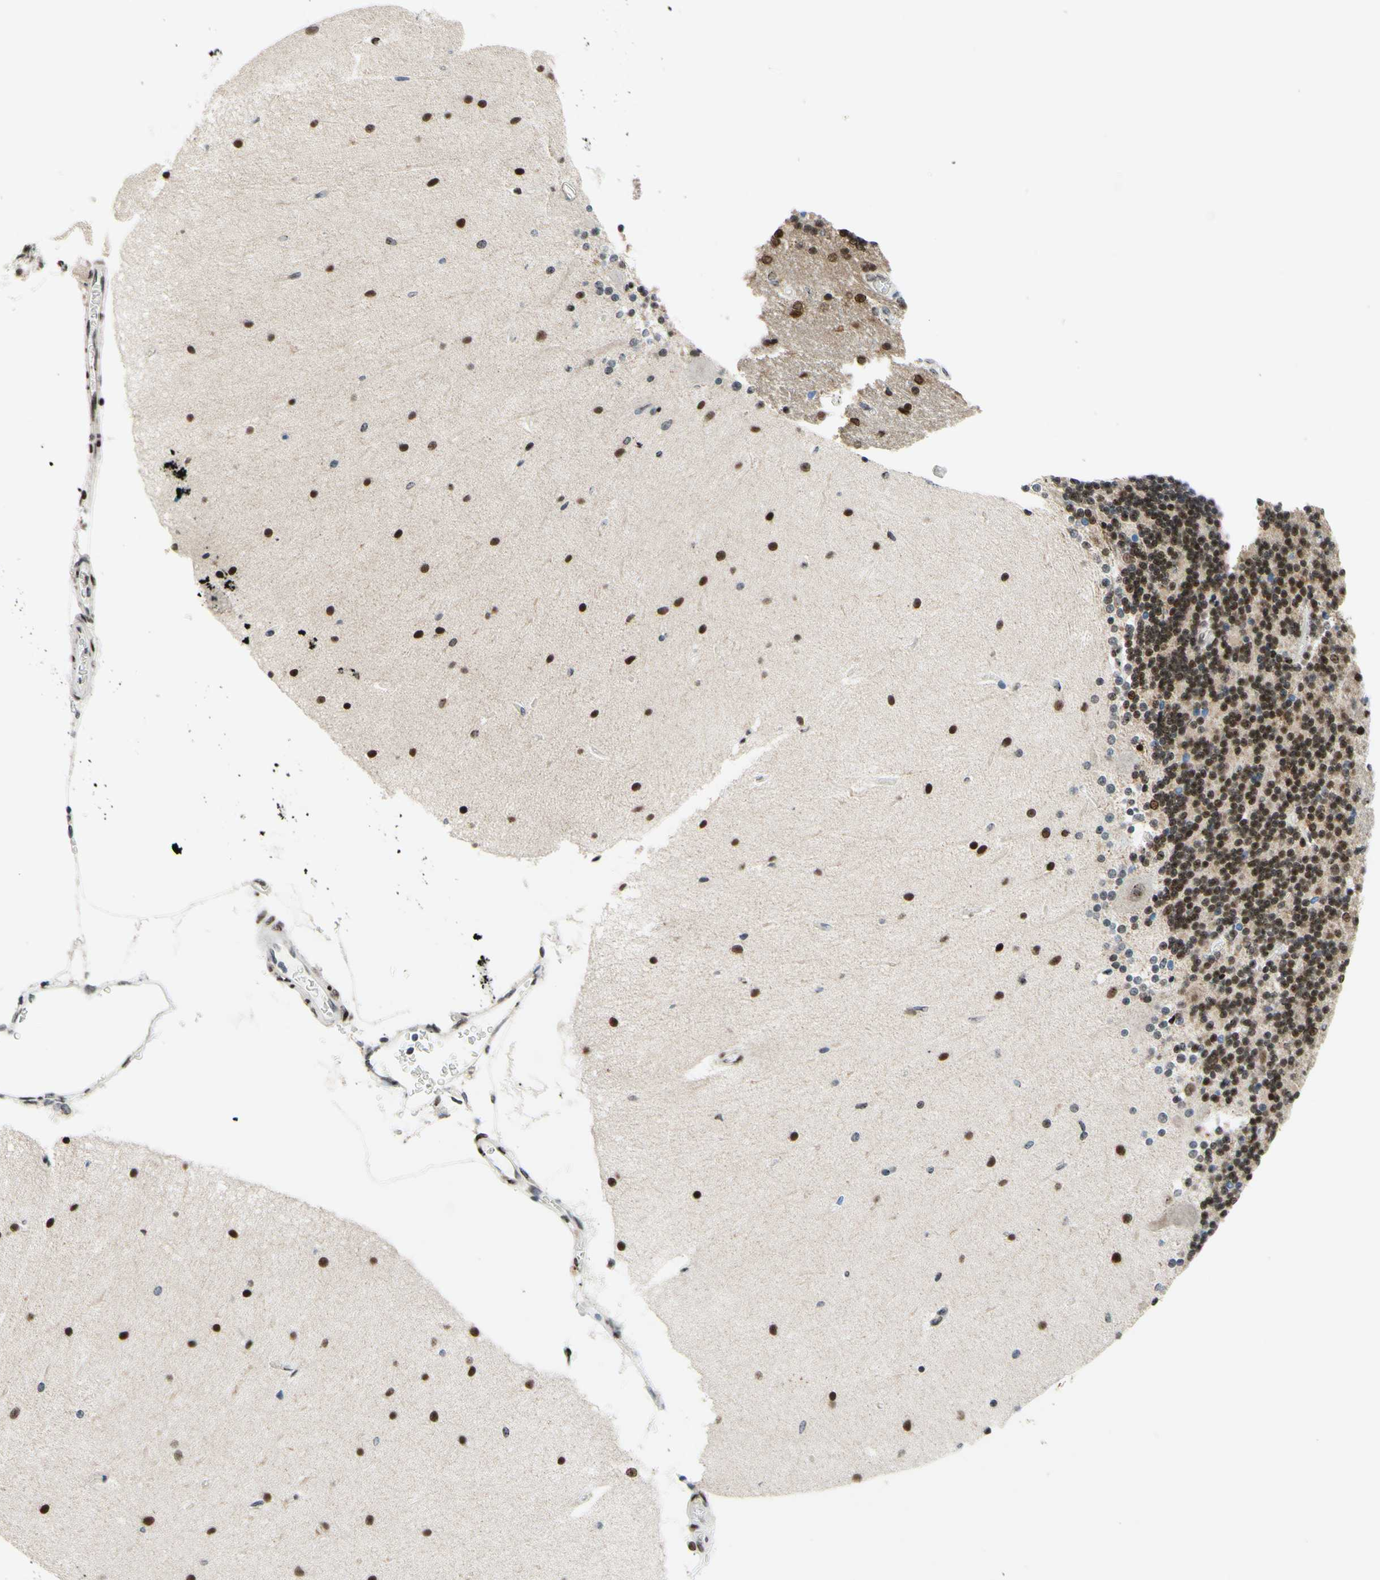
{"staining": {"intensity": "strong", "quantity": ">75%", "location": "nuclear"}, "tissue": "cerebellum", "cell_type": "Cells in granular layer", "image_type": "normal", "snomed": [{"axis": "morphology", "description": "Normal tissue, NOS"}, {"axis": "topography", "description": "Cerebellum"}], "caption": "Brown immunohistochemical staining in benign cerebellum demonstrates strong nuclear positivity in approximately >75% of cells in granular layer.", "gene": "CBX7", "patient": {"sex": "female", "age": 54}}